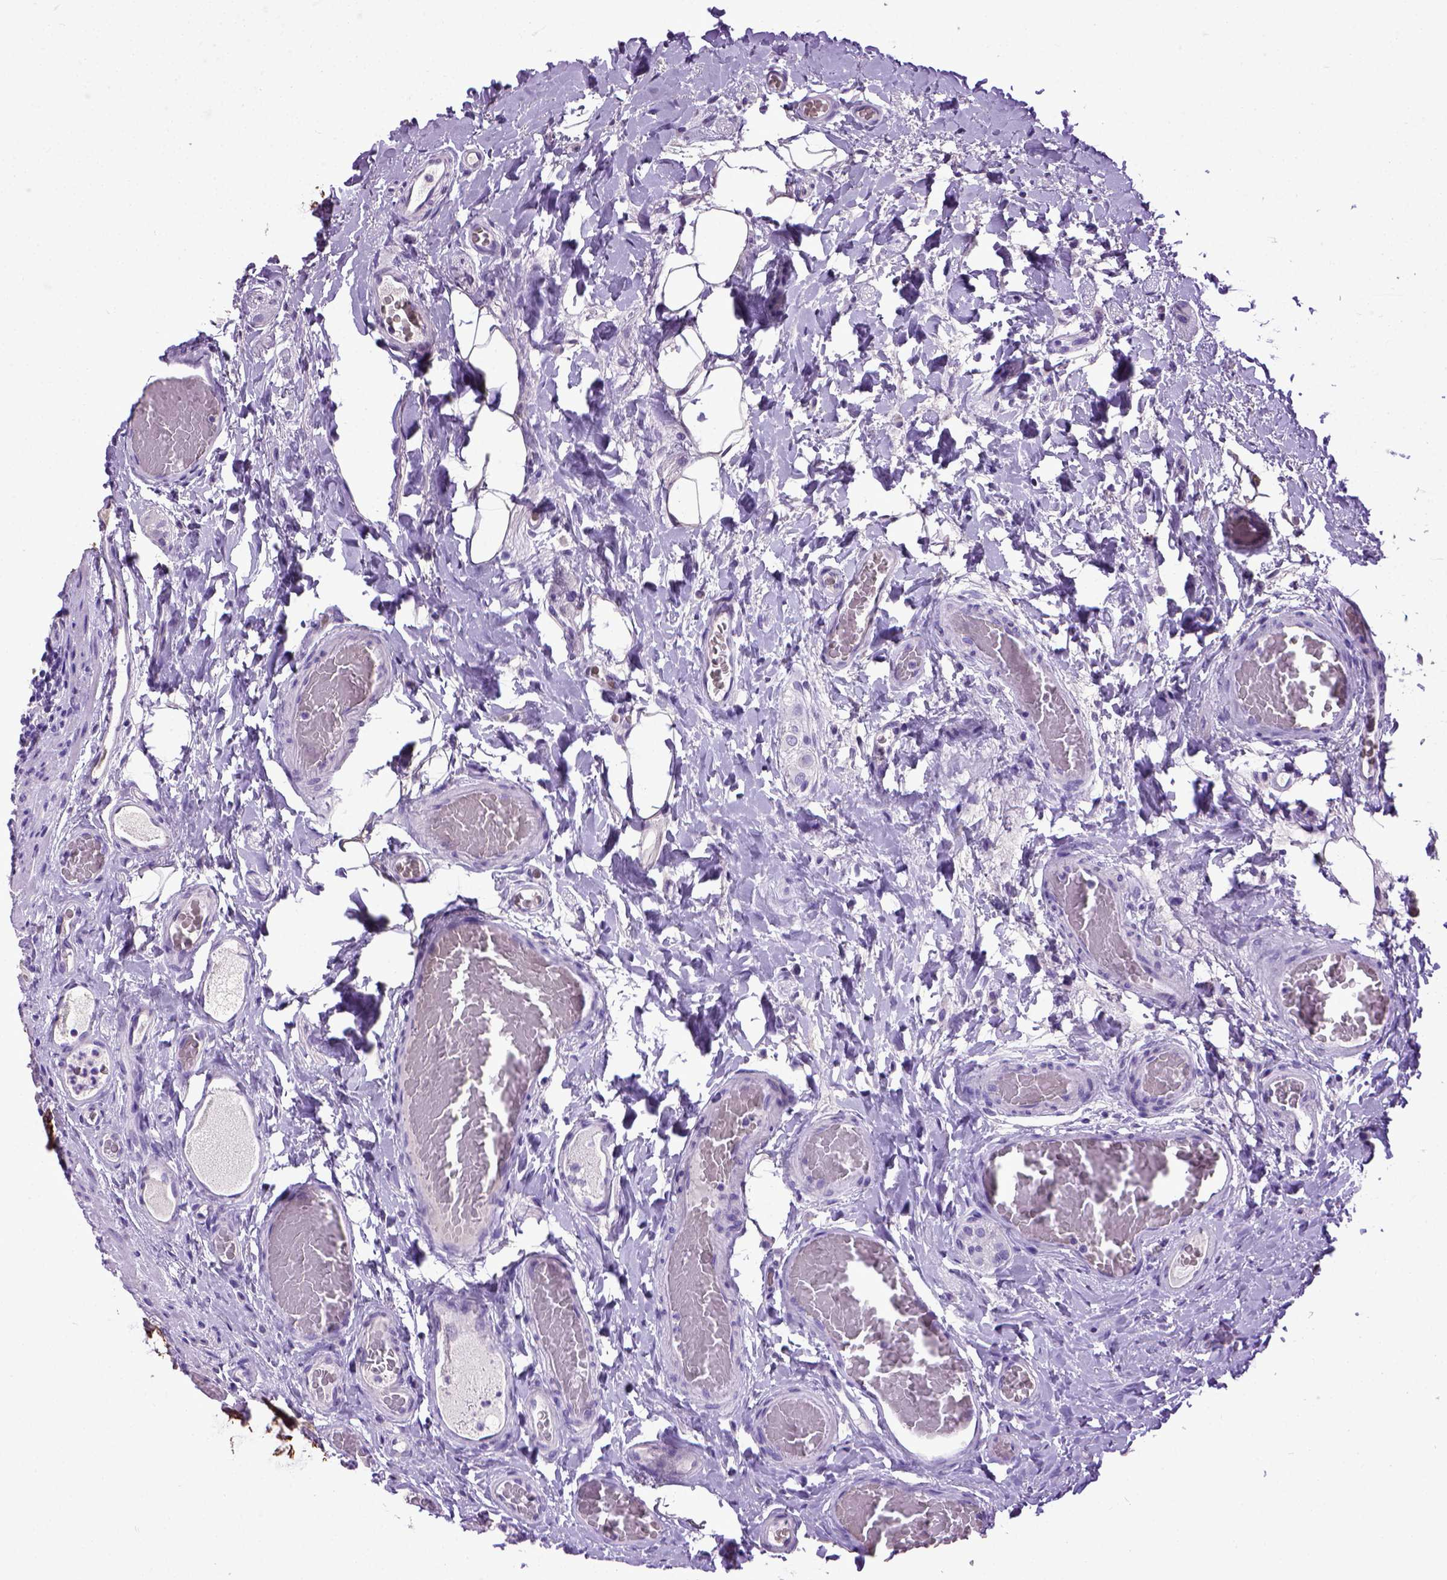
{"staining": {"intensity": "negative", "quantity": "none", "location": "none"}, "tissue": "colon", "cell_type": "Endothelial cells", "image_type": "normal", "snomed": [{"axis": "morphology", "description": "Normal tissue, NOS"}, {"axis": "topography", "description": "Colon"}], "caption": "The immunohistochemistry histopathology image has no significant expression in endothelial cells of colon. The staining is performed using DAB brown chromogen with nuclei counter-stained in using hematoxylin.", "gene": "CDH1", "patient": {"sex": "female", "age": 65}}